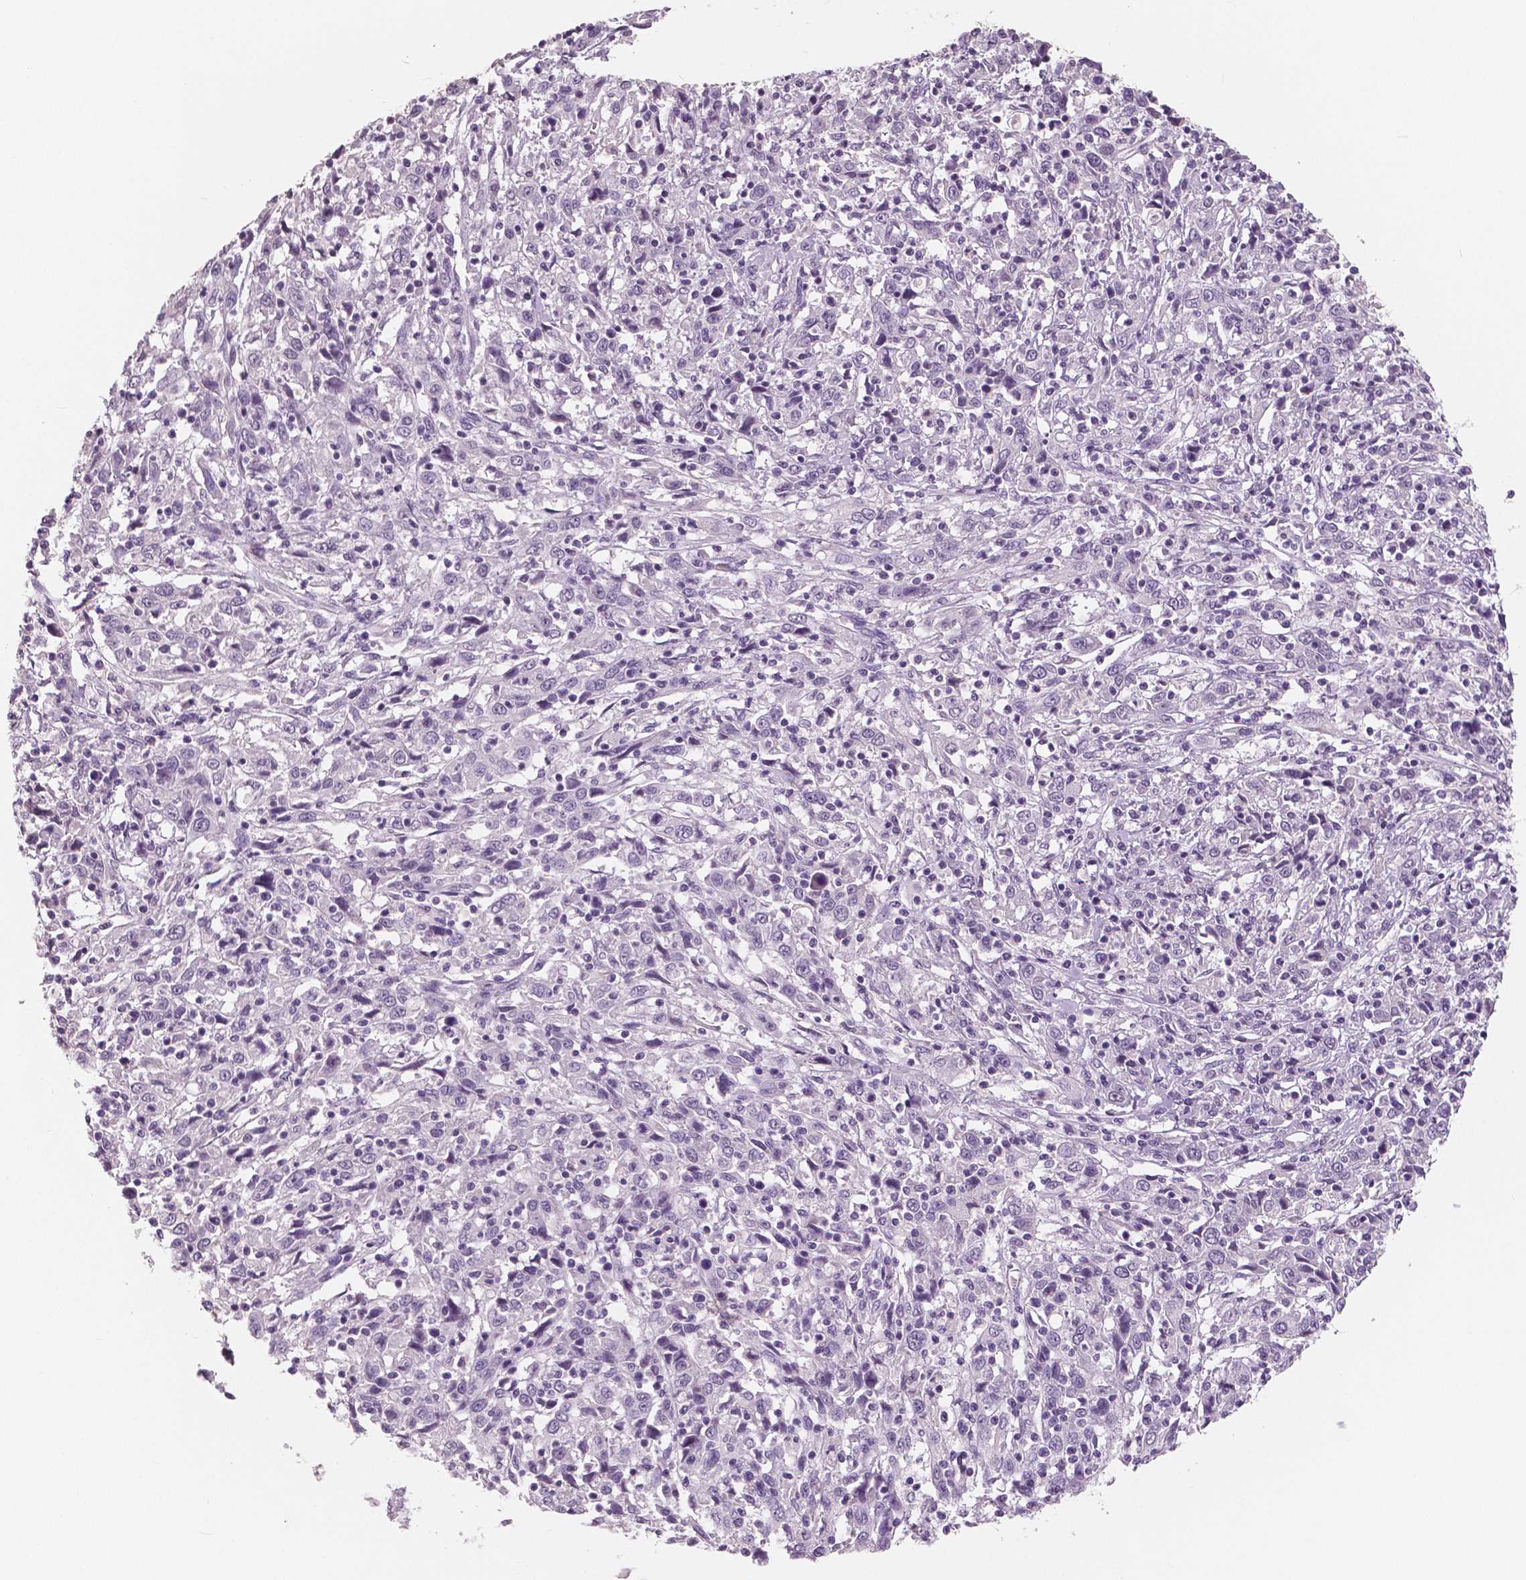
{"staining": {"intensity": "negative", "quantity": "none", "location": "none"}, "tissue": "cervical cancer", "cell_type": "Tumor cells", "image_type": "cancer", "snomed": [{"axis": "morphology", "description": "Squamous cell carcinoma, NOS"}, {"axis": "topography", "description": "Cervix"}], "caption": "A micrograph of human cervical squamous cell carcinoma is negative for staining in tumor cells.", "gene": "NECAB1", "patient": {"sex": "female", "age": 46}}